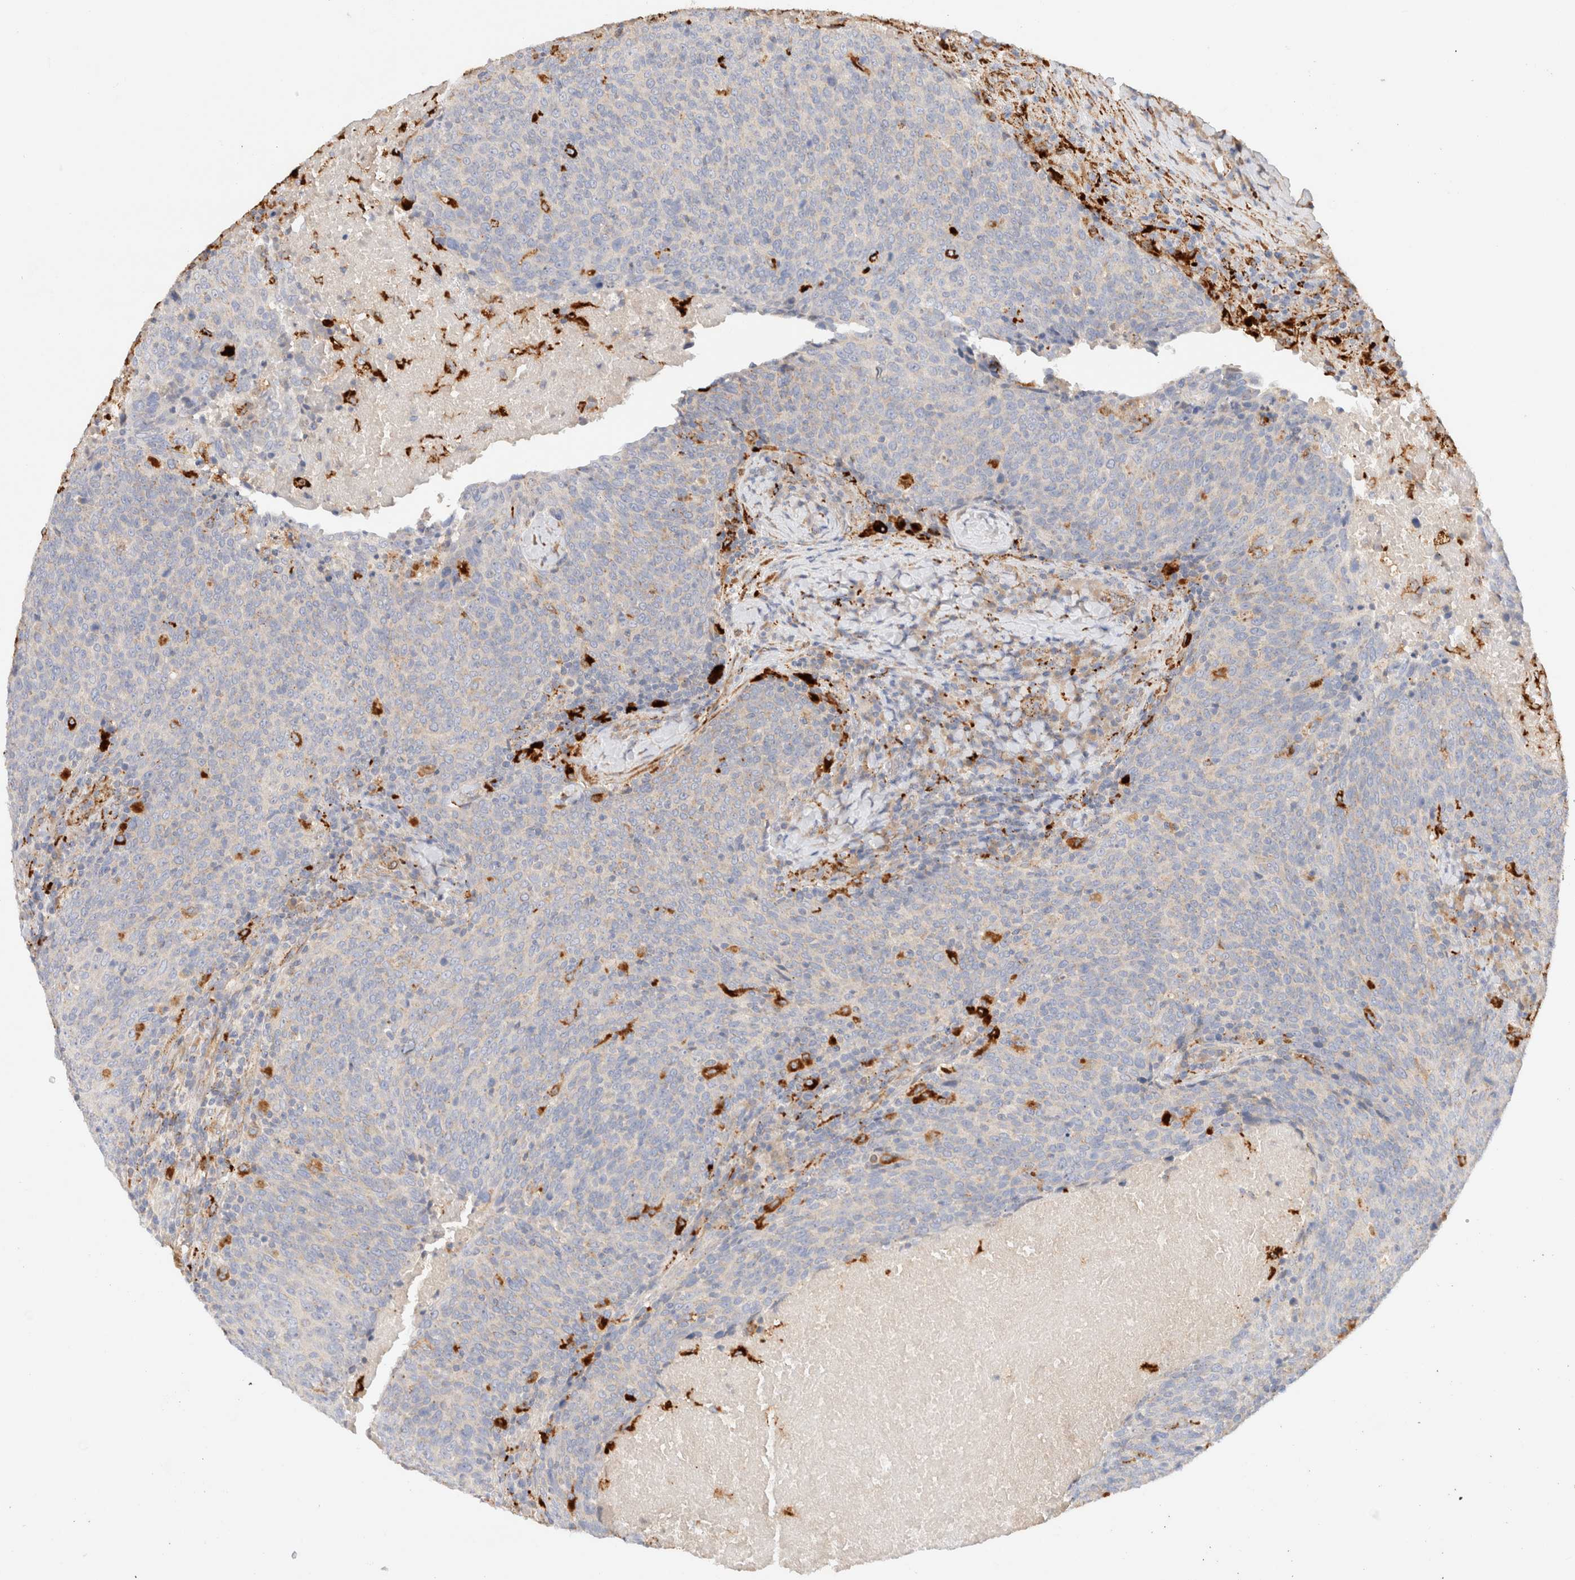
{"staining": {"intensity": "negative", "quantity": "none", "location": "none"}, "tissue": "head and neck cancer", "cell_type": "Tumor cells", "image_type": "cancer", "snomed": [{"axis": "morphology", "description": "Squamous cell carcinoma, NOS"}, {"axis": "morphology", "description": "Squamous cell carcinoma, metastatic, NOS"}, {"axis": "topography", "description": "Lymph node"}, {"axis": "topography", "description": "Head-Neck"}], "caption": "DAB (3,3'-diaminobenzidine) immunohistochemical staining of head and neck cancer (squamous cell carcinoma) exhibits no significant positivity in tumor cells.", "gene": "RABEPK", "patient": {"sex": "male", "age": 62}}